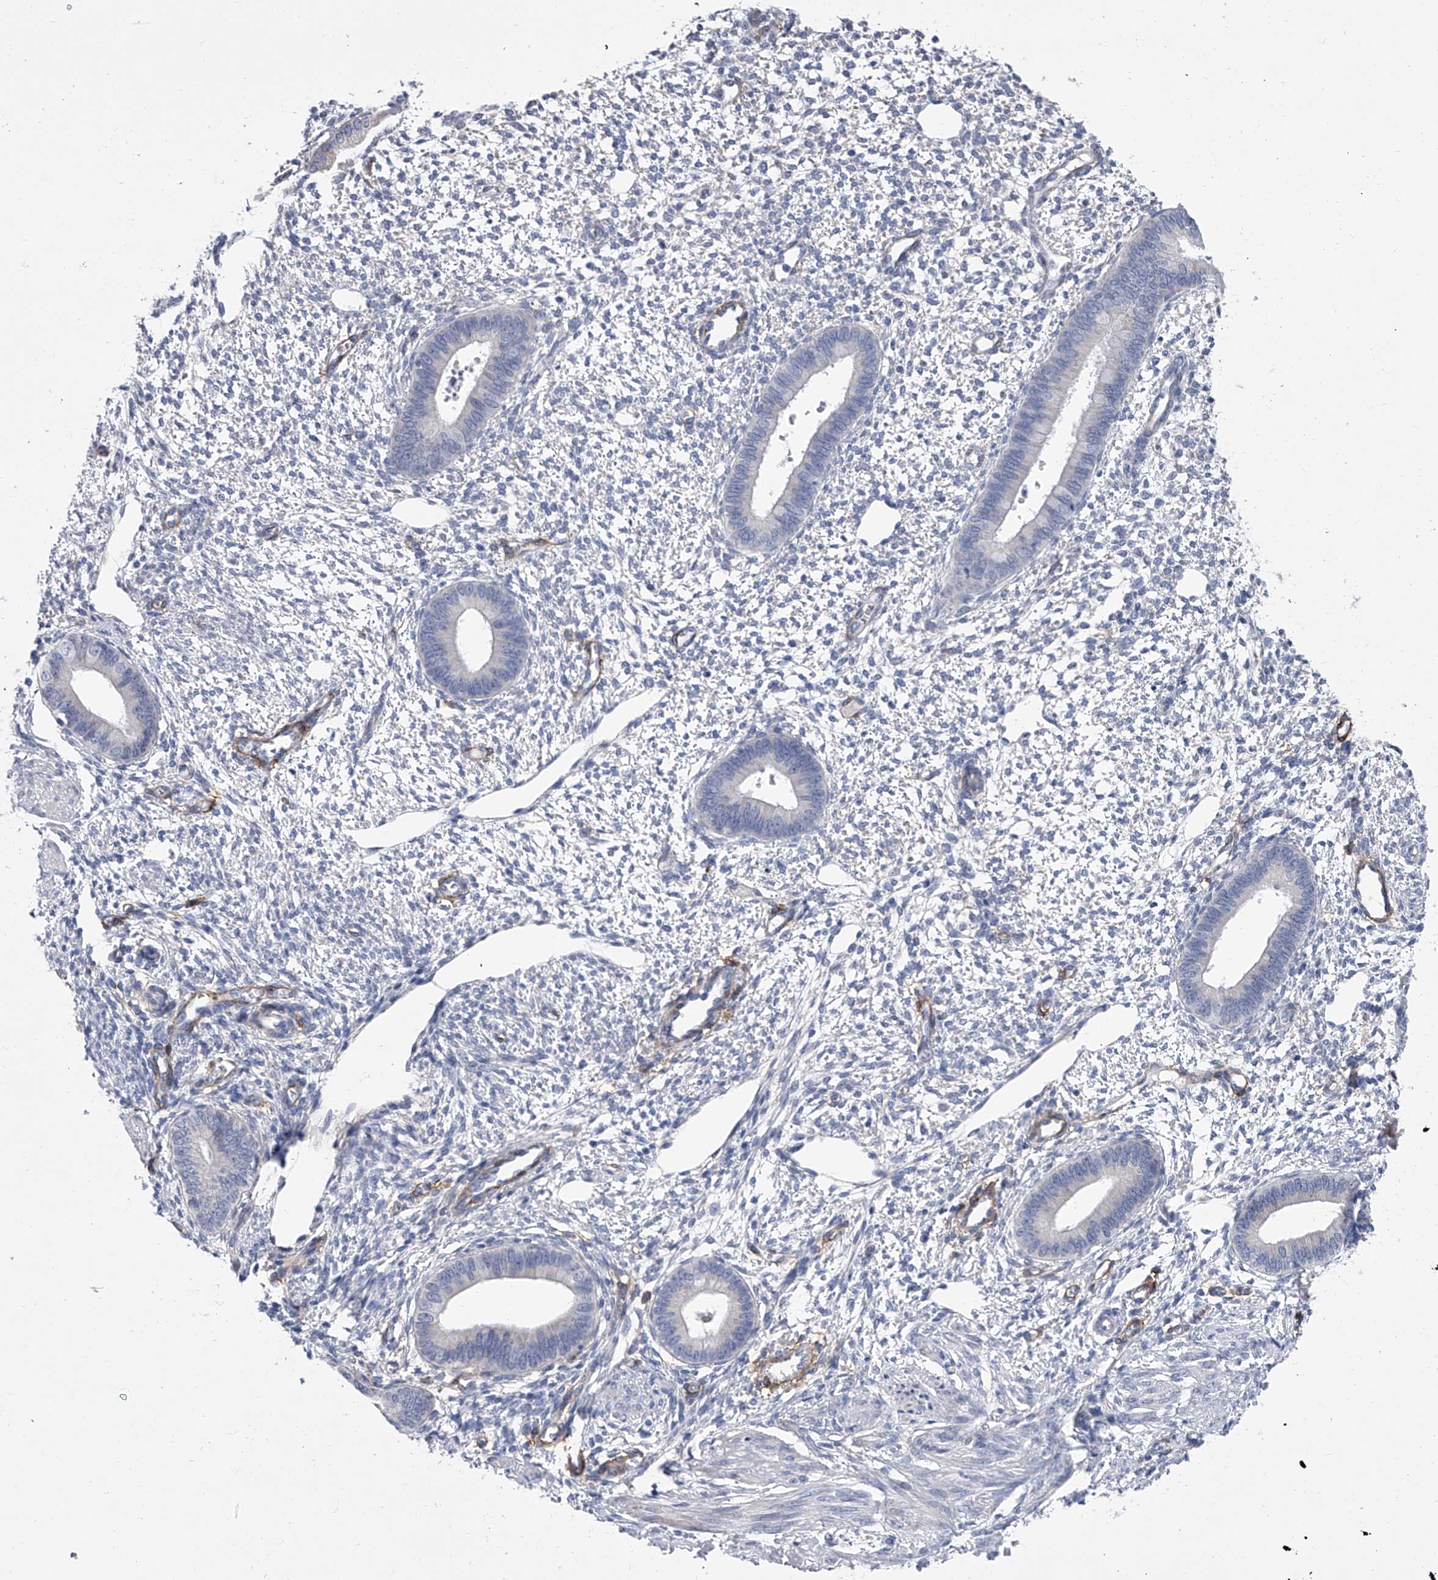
{"staining": {"intensity": "negative", "quantity": "none", "location": "none"}, "tissue": "endometrium", "cell_type": "Cells in endometrial stroma", "image_type": "normal", "snomed": [{"axis": "morphology", "description": "Normal tissue, NOS"}, {"axis": "topography", "description": "Endometrium"}], "caption": "Immunohistochemical staining of normal endometrium shows no significant staining in cells in endometrial stroma. (DAB (3,3'-diaminobenzidine) immunohistochemistry with hematoxylin counter stain).", "gene": "ALG14", "patient": {"sex": "female", "age": 46}}